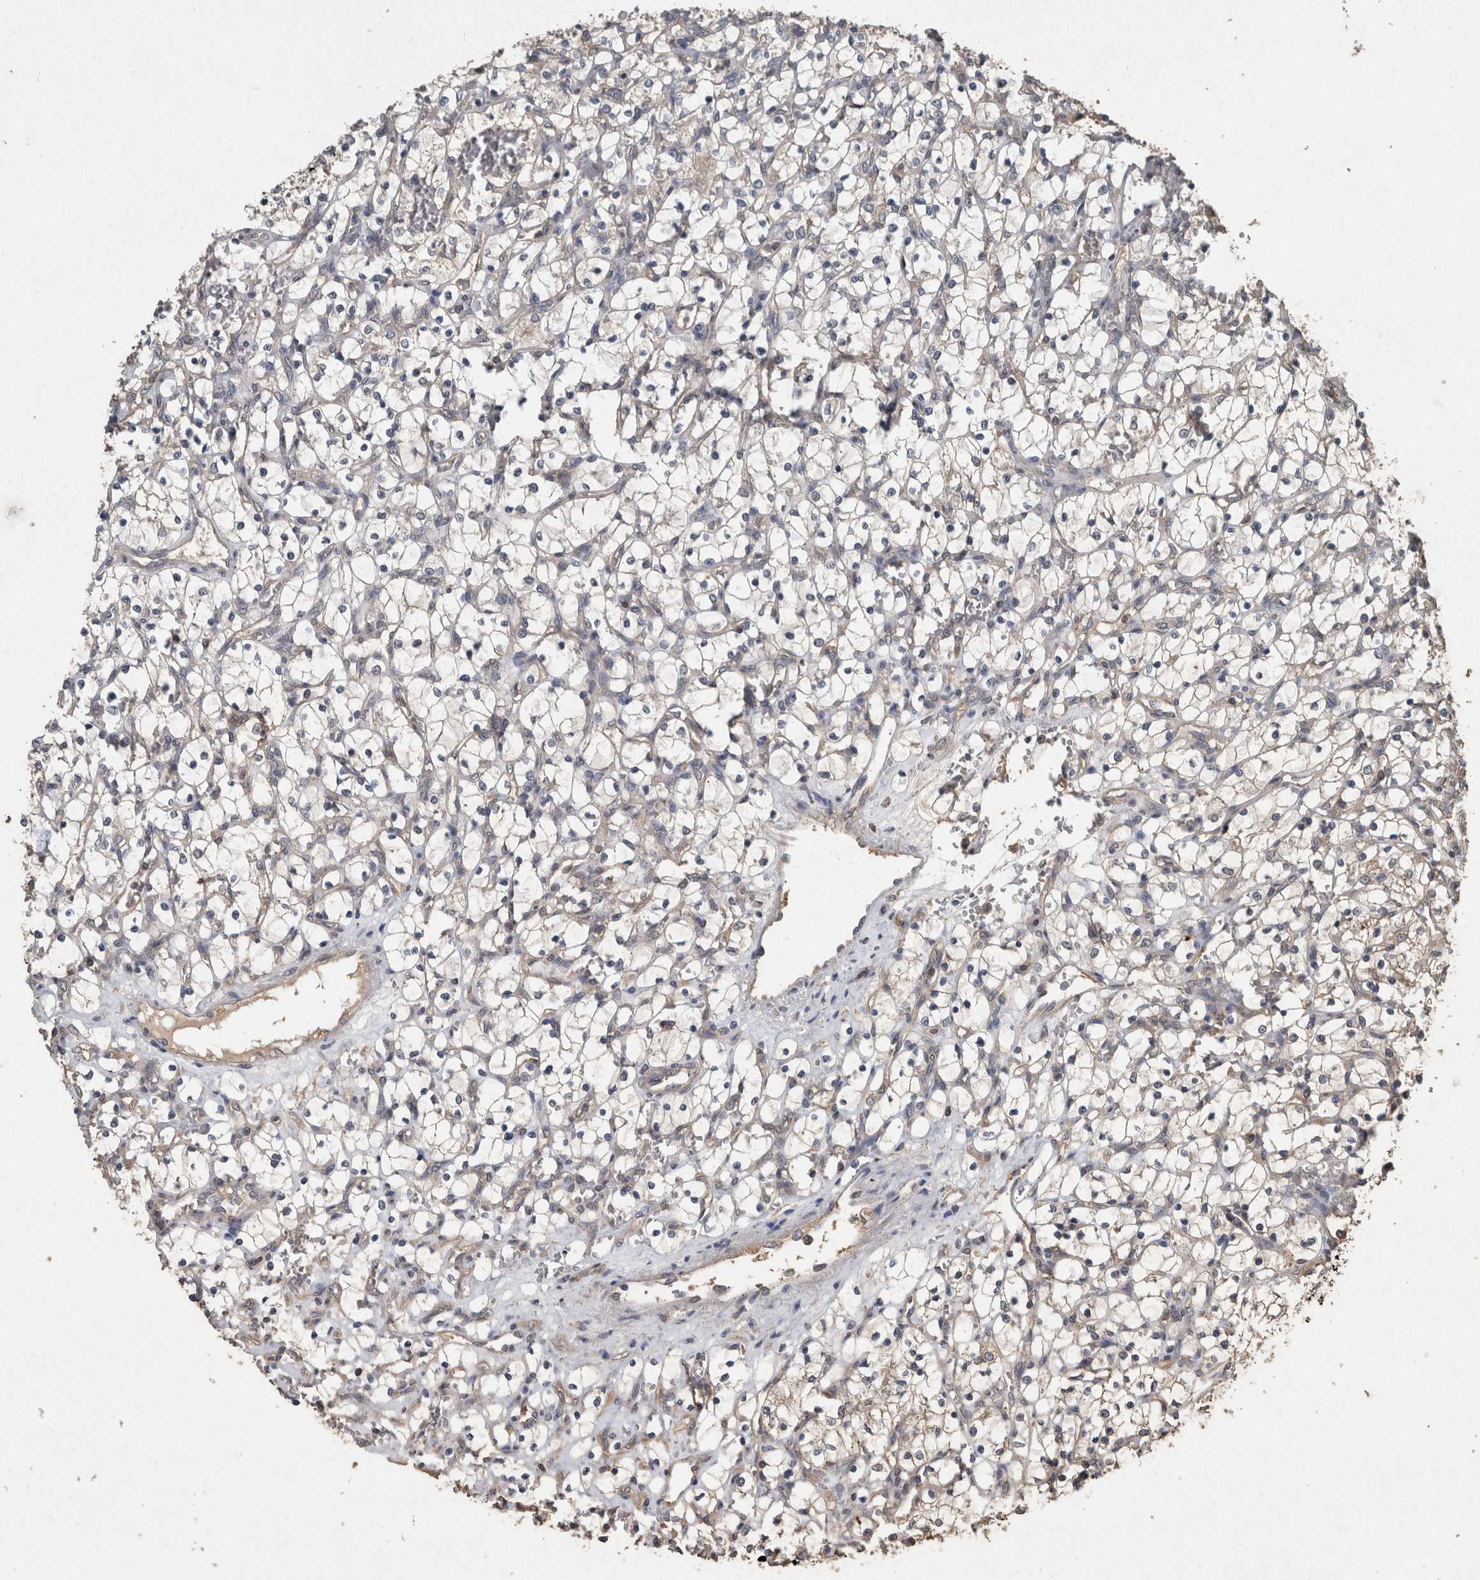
{"staining": {"intensity": "negative", "quantity": "none", "location": "none"}, "tissue": "renal cancer", "cell_type": "Tumor cells", "image_type": "cancer", "snomed": [{"axis": "morphology", "description": "Adenocarcinoma, NOS"}, {"axis": "topography", "description": "Kidney"}], "caption": "A high-resolution histopathology image shows IHC staining of adenocarcinoma (renal), which displays no significant positivity in tumor cells. (DAB (3,3'-diaminobenzidine) immunohistochemistry visualized using brightfield microscopy, high magnification).", "gene": "FGFRL1", "patient": {"sex": "female", "age": 69}}